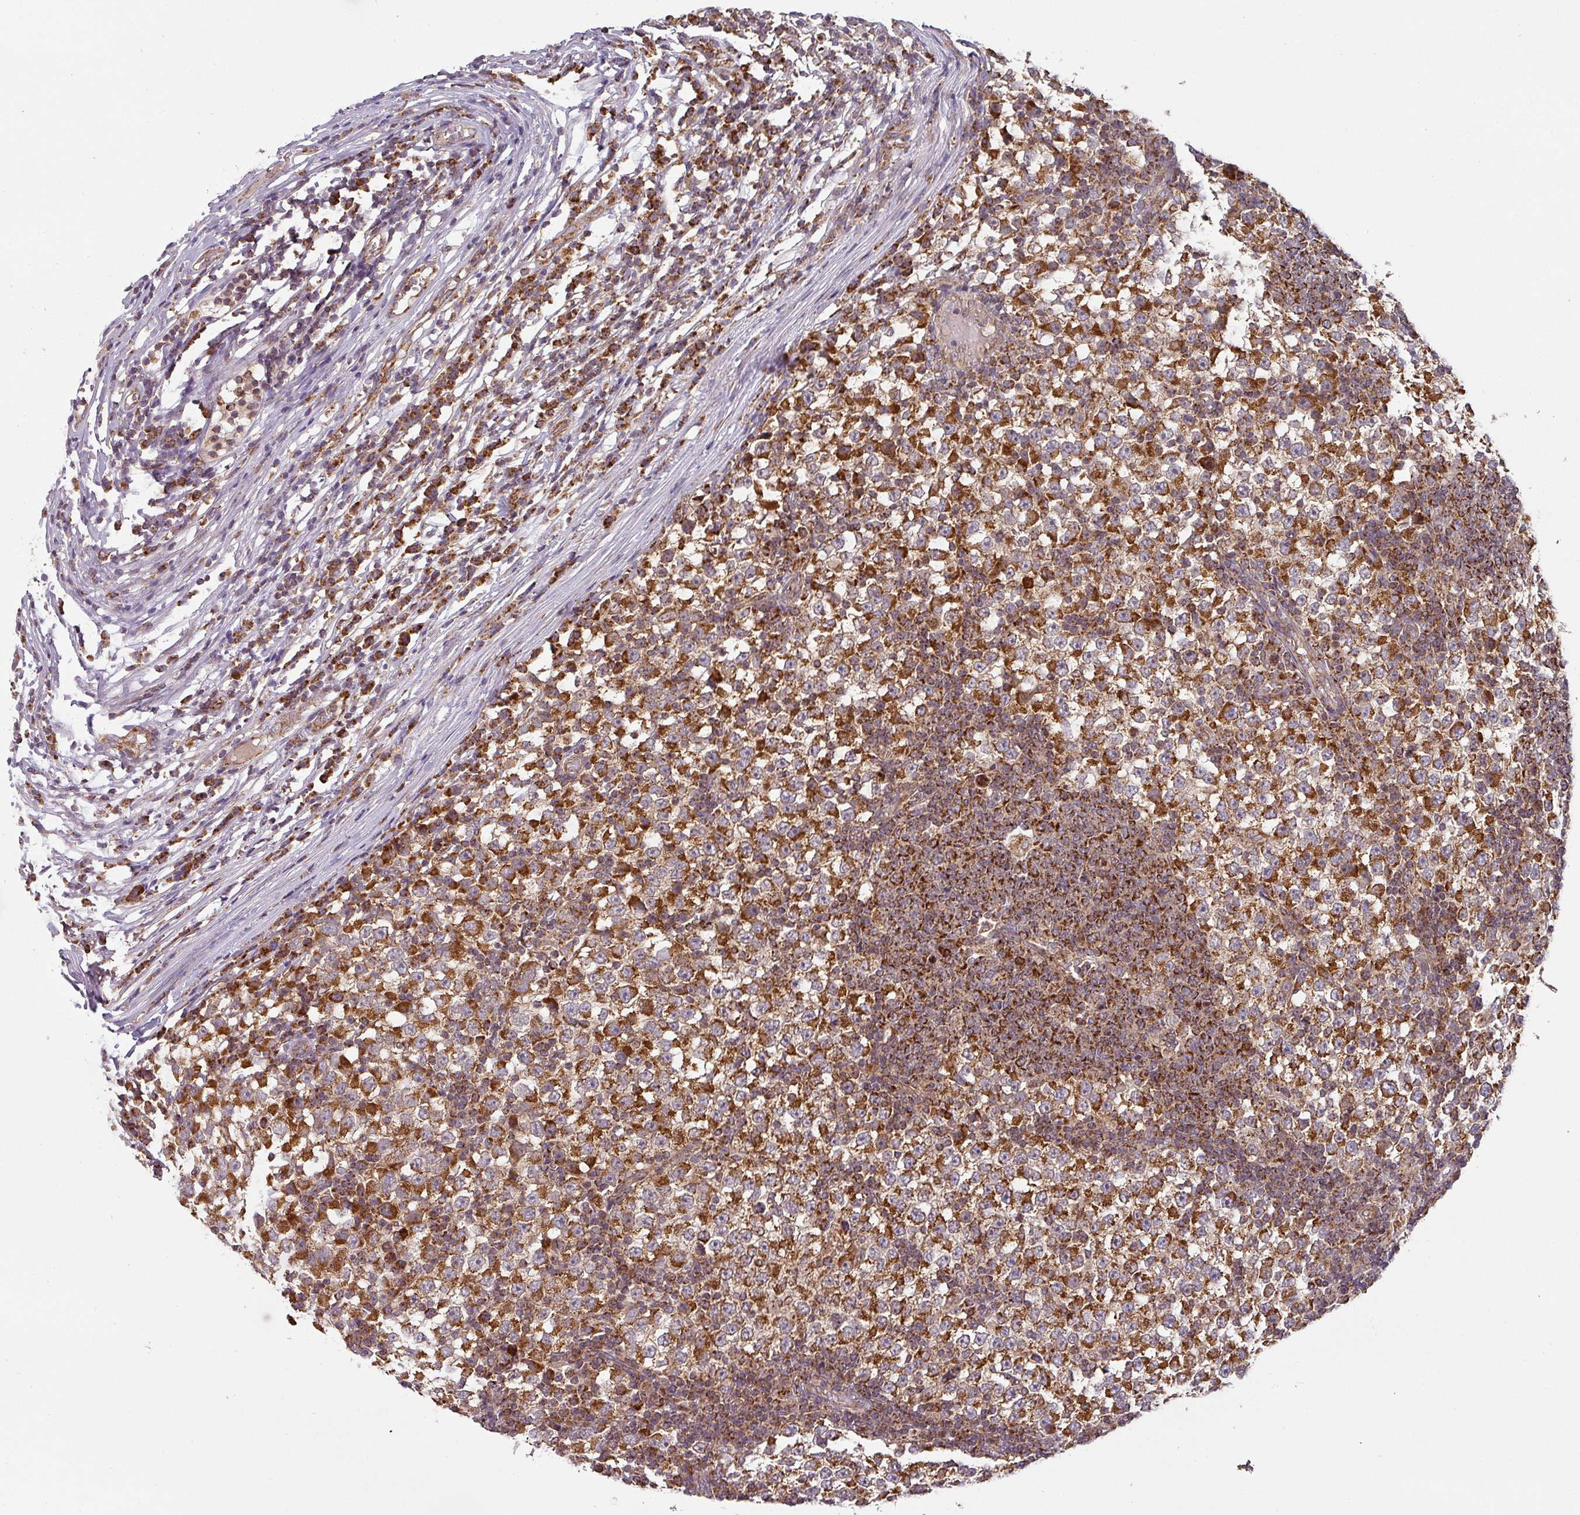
{"staining": {"intensity": "strong", "quantity": ">75%", "location": "cytoplasmic/membranous"}, "tissue": "testis cancer", "cell_type": "Tumor cells", "image_type": "cancer", "snomed": [{"axis": "morphology", "description": "Seminoma, NOS"}, {"axis": "topography", "description": "Testis"}], "caption": "Seminoma (testis) was stained to show a protein in brown. There is high levels of strong cytoplasmic/membranous staining in approximately >75% of tumor cells.", "gene": "MRPS16", "patient": {"sex": "male", "age": 65}}